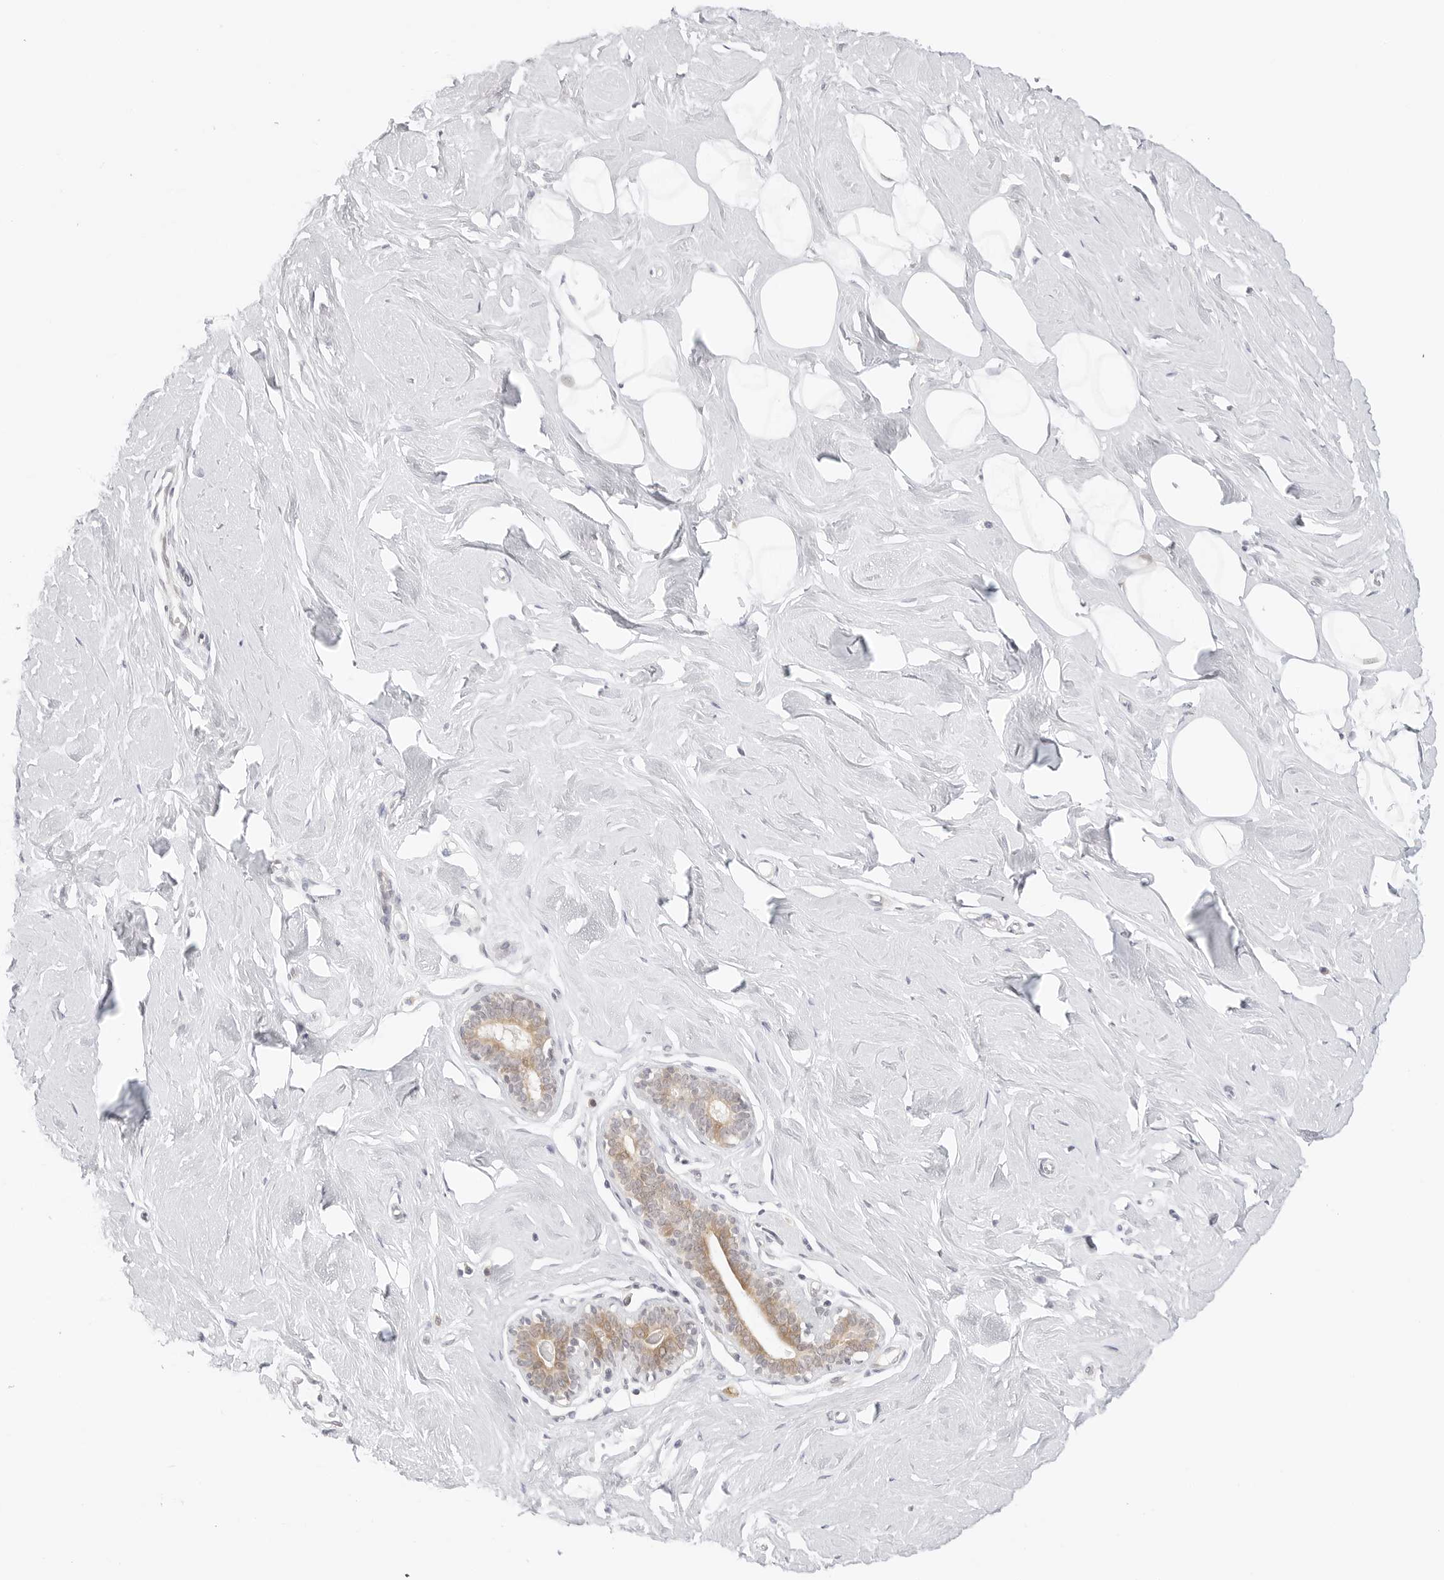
{"staining": {"intensity": "negative", "quantity": "none", "location": "none"}, "tissue": "breast", "cell_type": "Adipocytes", "image_type": "normal", "snomed": [{"axis": "morphology", "description": "Normal tissue, NOS"}, {"axis": "topography", "description": "Breast"}], "caption": "IHC histopathology image of normal breast: breast stained with DAB (3,3'-diaminobenzidine) reveals no significant protein positivity in adipocytes. (DAB (3,3'-diaminobenzidine) immunohistochemistry (IHC) visualized using brightfield microscopy, high magnification).", "gene": "TCP1", "patient": {"sex": "female", "age": 23}}